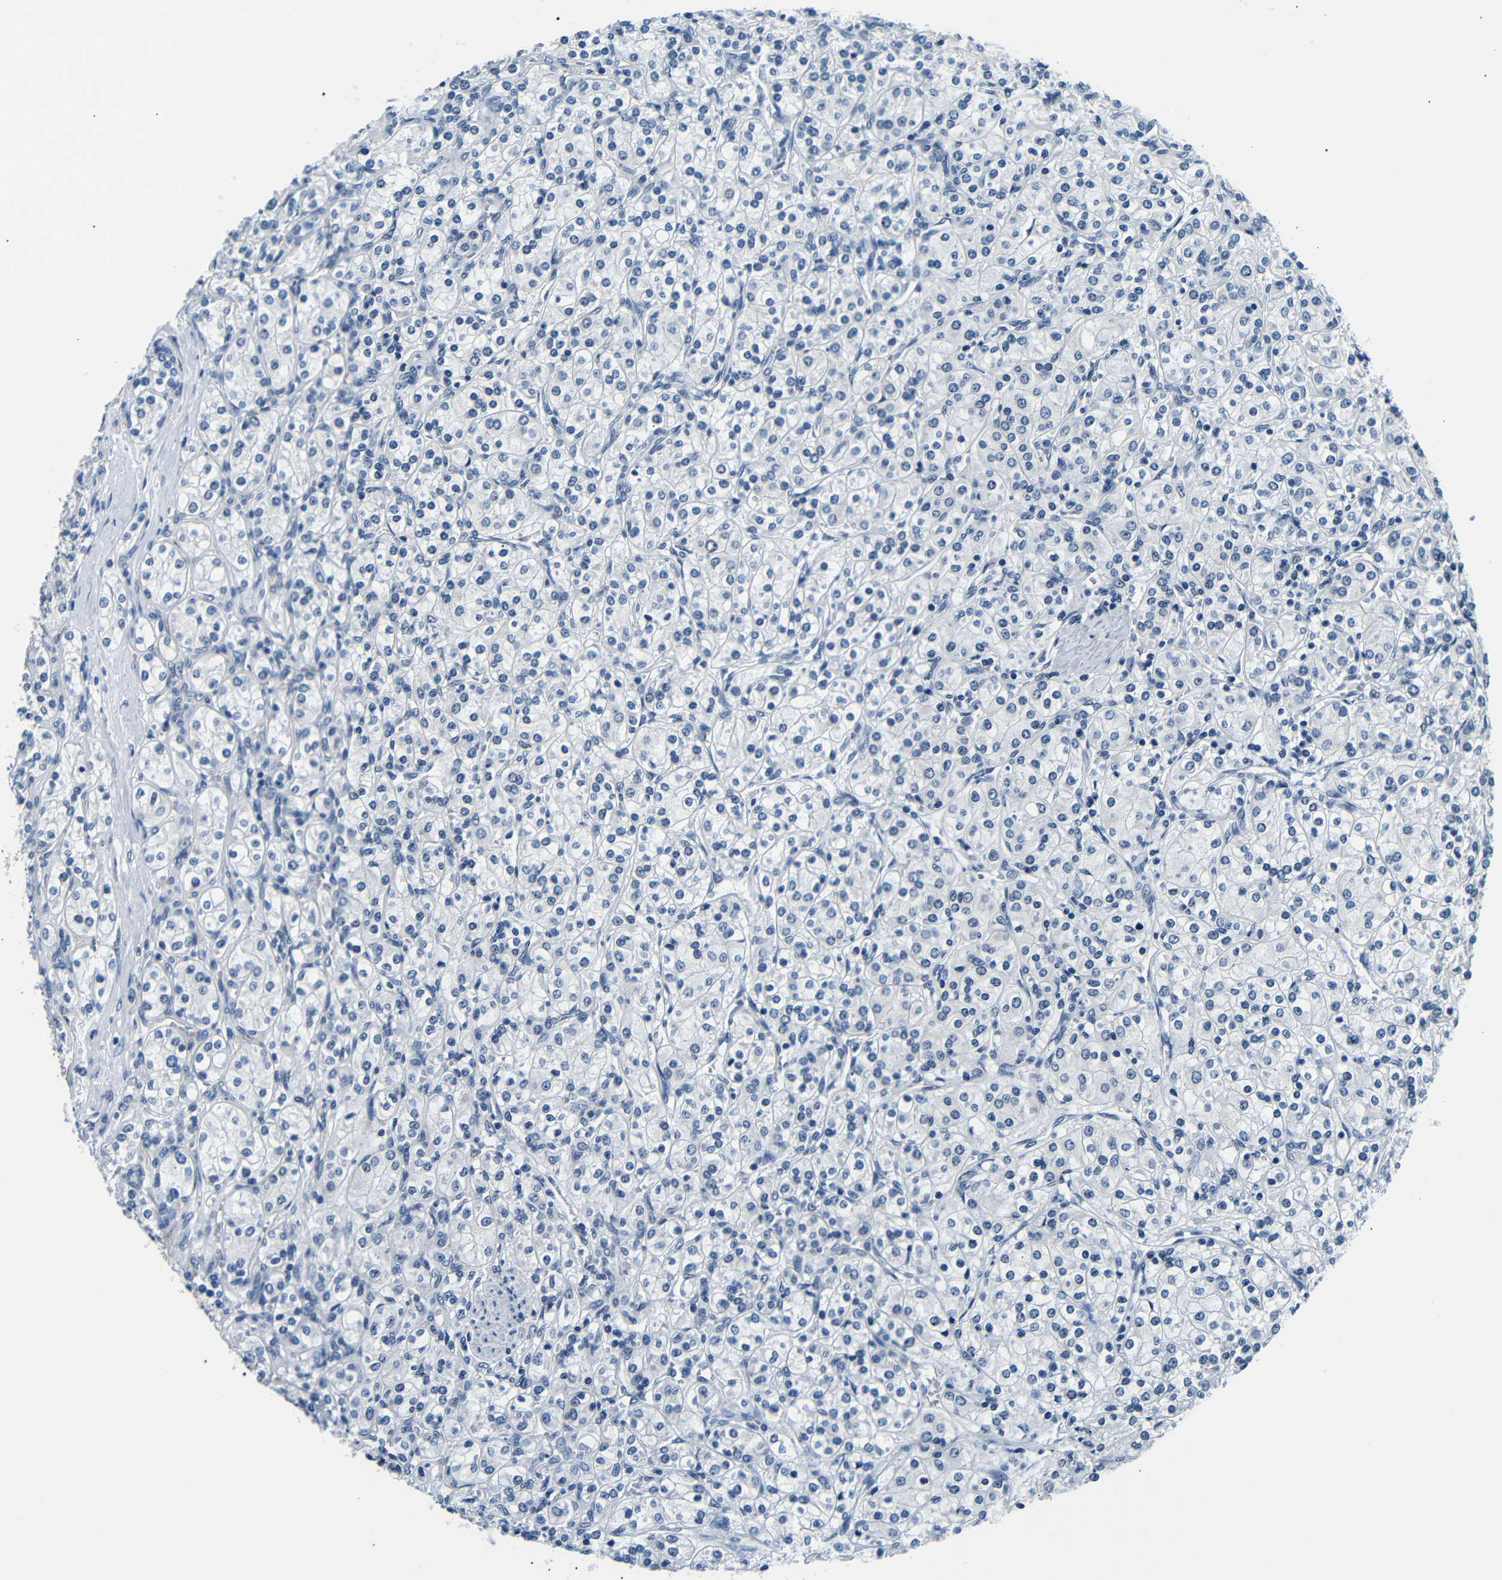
{"staining": {"intensity": "negative", "quantity": "none", "location": "none"}, "tissue": "renal cancer", "cell_type": "Tumor cells", "image_type": "cancer", "snomed": [{"axis": "morphology", "description": "Adenocarcinoma, NOS"}, {"axis": "topography", "description": "Kidney"}], "caption": "Tumor cells show no significant staining in renal cancer (adenocarcinoma).", "gene": "TAFA1", "patient": {"sex": "male", "age": 77}}